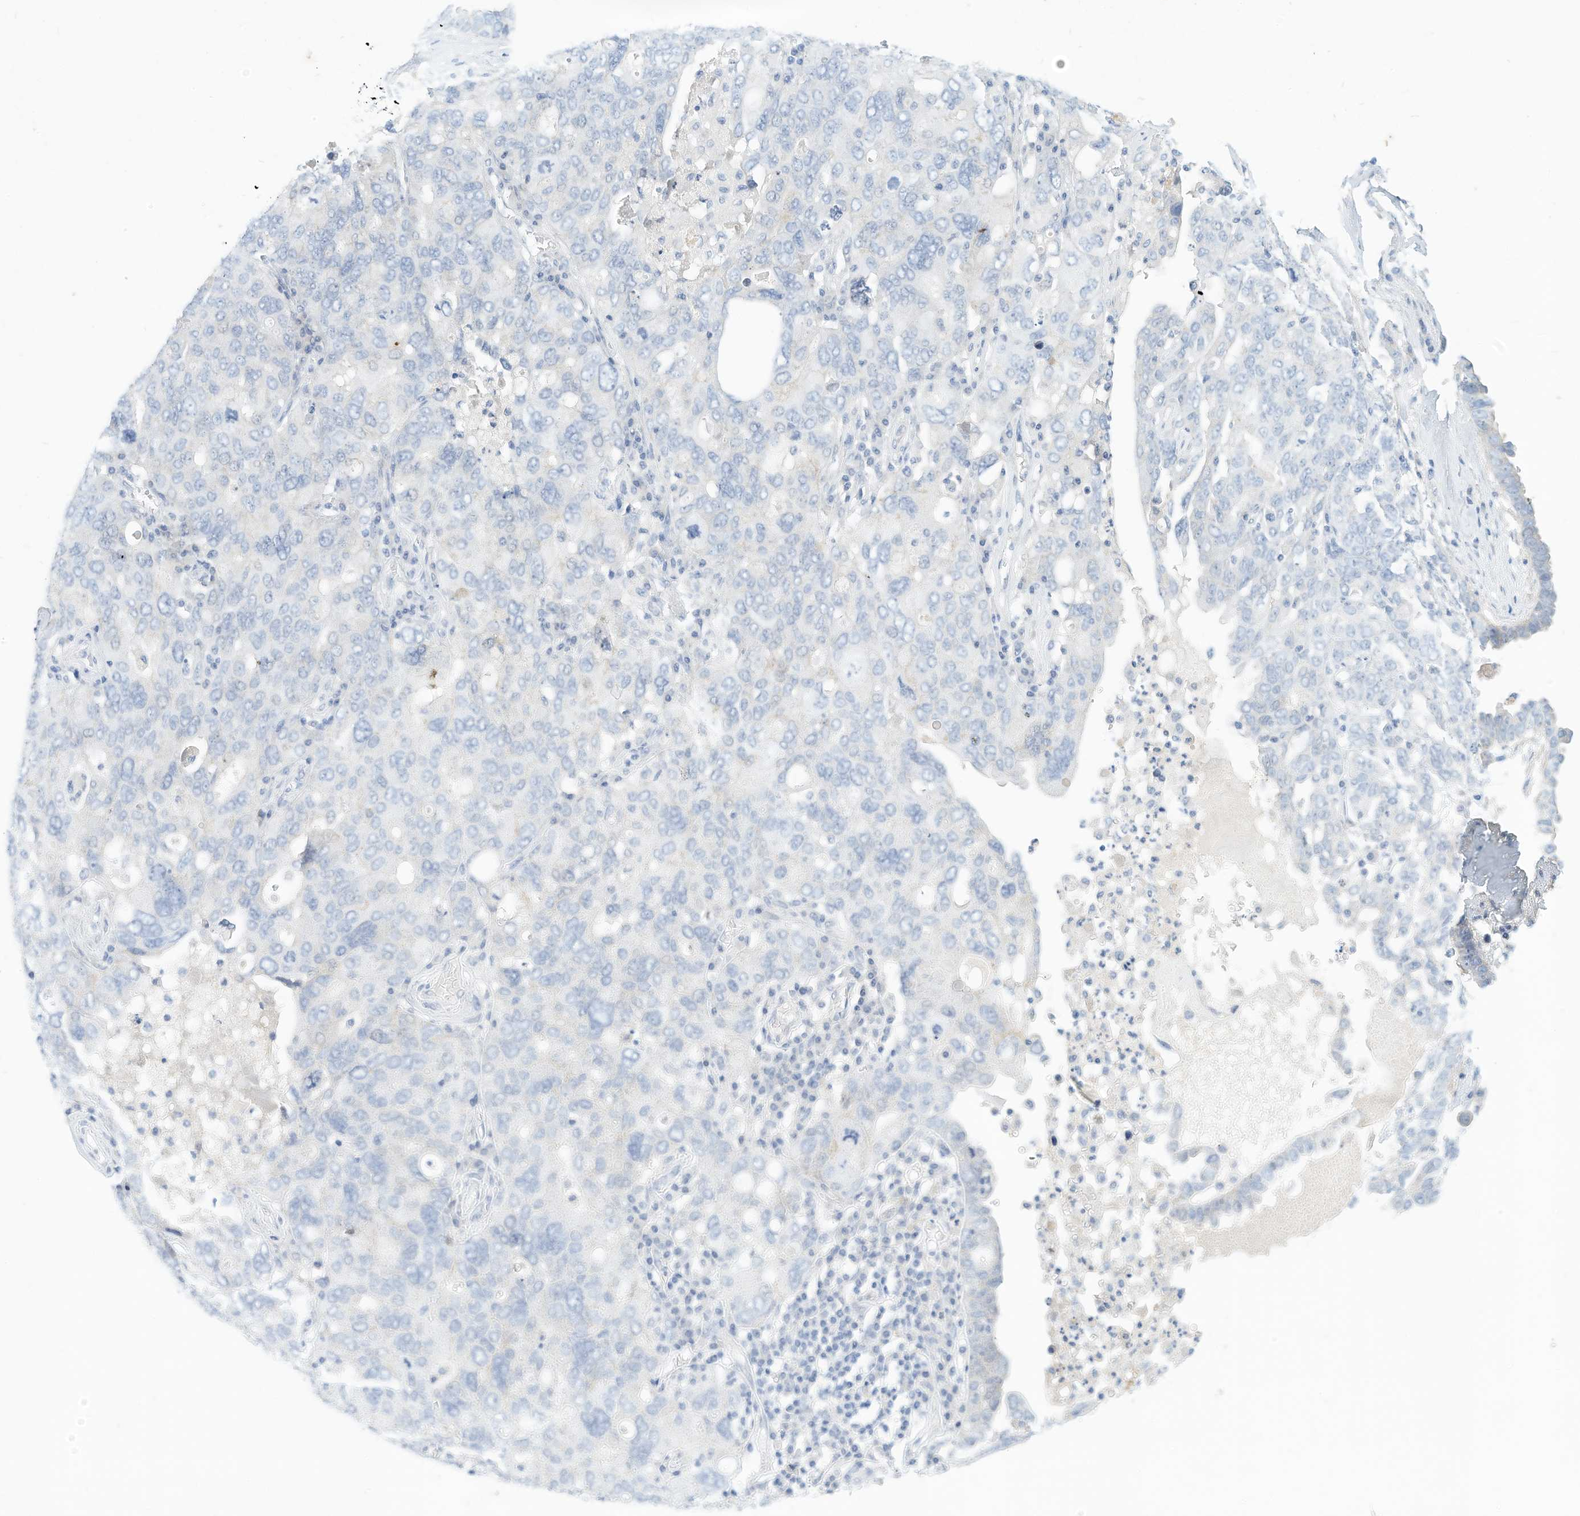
{"staining": {"intensity": "negative", "quantity": "none", "location": "none"}, "tissue": "ovarian cancer", "cell_type": "Tumor cells", "image_type": "cancer", "snomed": [{"axis": "morphology", "description": "Carcinoma, endometroid"}, {"axis": "topography", "description": "Ovary"}], "caption": "Photomicrograph shows no protein staining in tumor cells of ovarian endometroid carcinoma tissue.", "gene": "SPOCD1", "patient": {"sex": "female", "age": 62}}